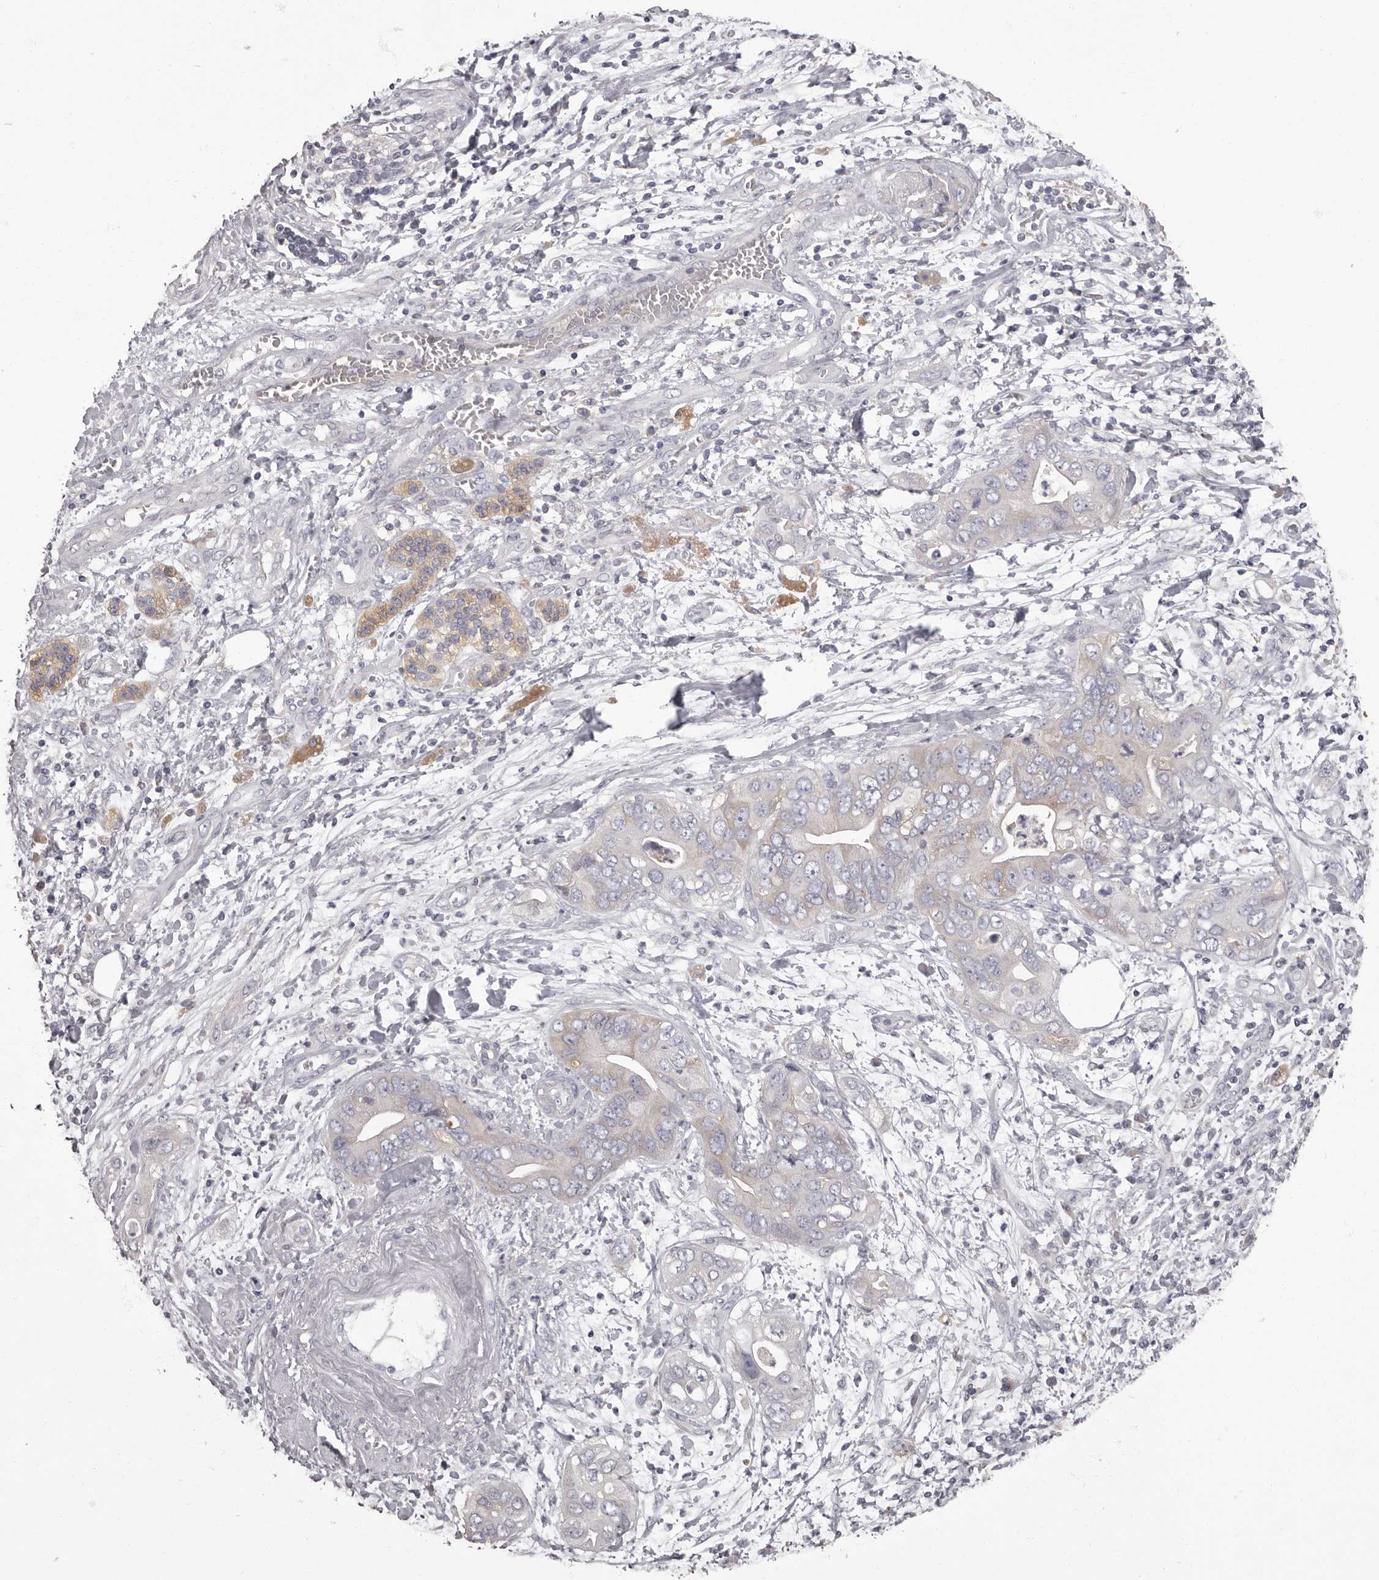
{"staining": {"intensity": "negative", "quantity": "none", "location": "none"}, "tissue": "pancreatic cancer", "cell_type": "Tumor cells", "image_type": "cancer", "snomed": [{"axis": "morphology", "description": "Adenocarcinoma, NOS"}, {"axis": "topography", "description": "Pancreas"}], "caption": "Tumor cells are negative for brown protein staining in adenocarcinoma (pancreatic).", "gene": "APEH", "patient": {"sex": "female", "age": 78}}